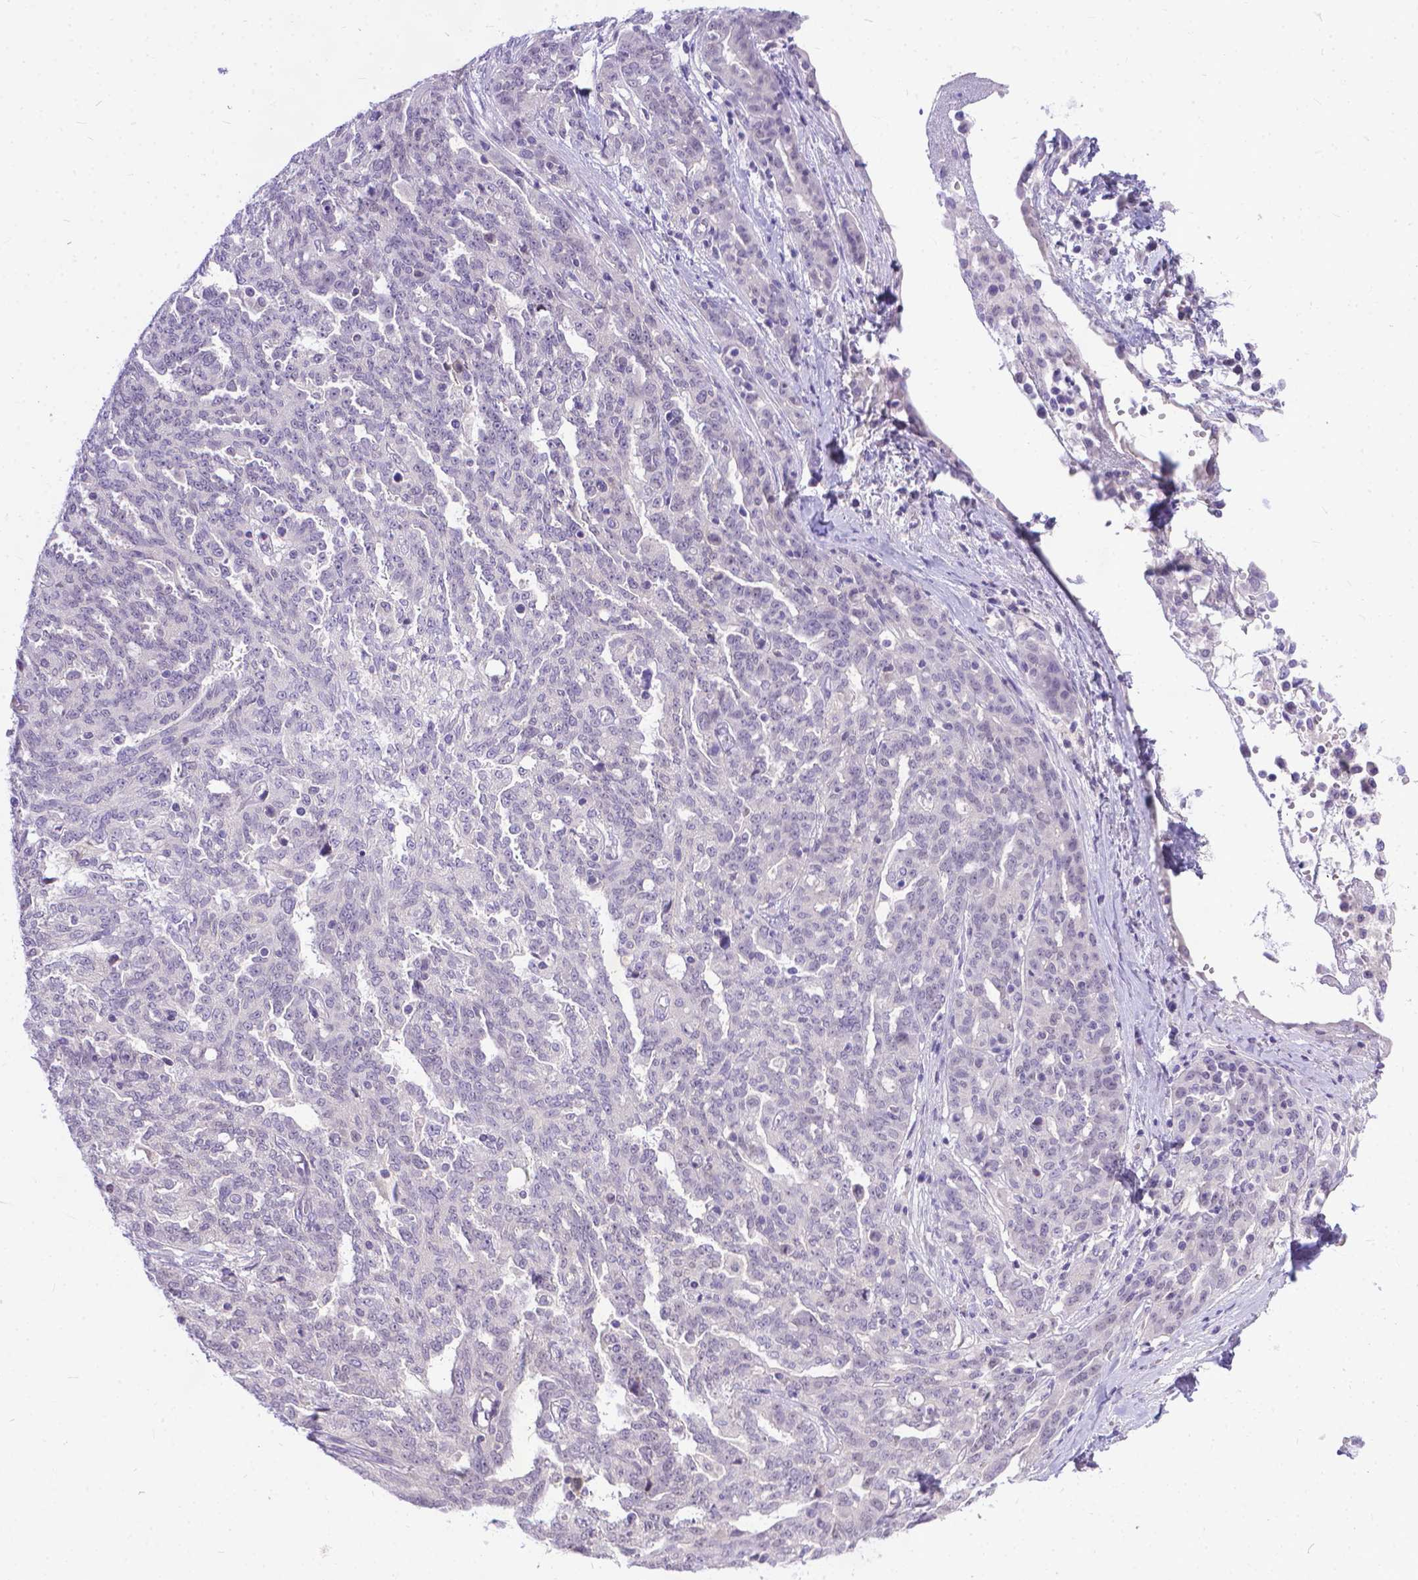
{"staining": {"intensity": "negative", "quantity": "none", "location": "none"}, "tissue": "ovarian cancer", "cell_type": "Tumor cells", "image_type": "cancer", "snomed": [{"axis": "morphology", "description": "Cystadenocarcinoma, serous, NOS"}, {"axis": "topography", "description": "Ovary"}], "caption": "DAB immunohistochemical staining of human ovarian cancer (serous cystadenocarcinoma) displays no significant expression in tumor cells.", "gene": "TTLL6", "patient": {"sex": "female", "age": 67}}